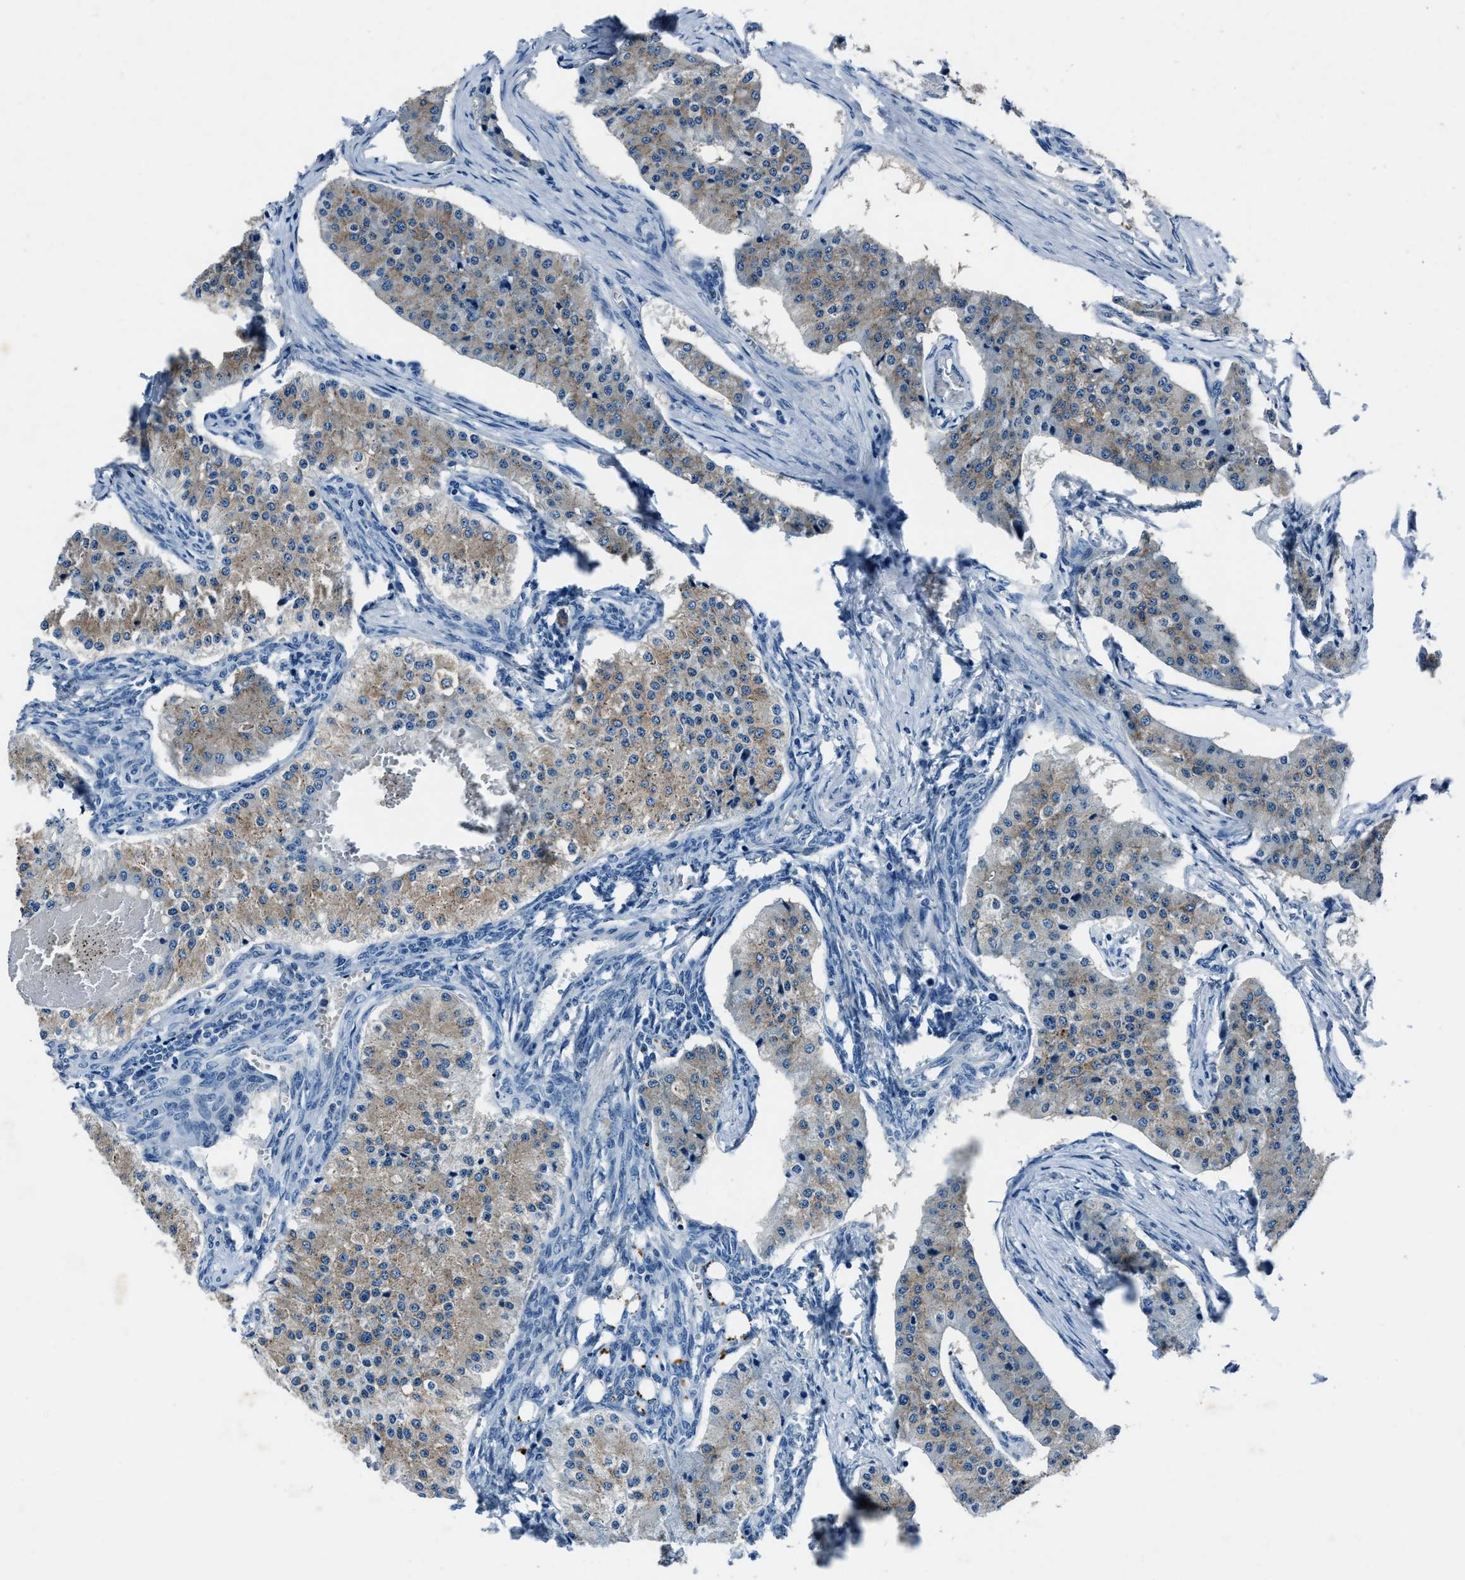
{"staining": {"intensity": "moderate", "quantity": ">75%", "location": "cytoplasmic/membranous"}, "tissue": "carcinoid", "cell_type": "Tumor cells", "image_type": "cancer", "snomed": [{"axis": "morphology", "description": "Carcinoid, malignant, NOS"}, {"axis": "topography", "description": "Colon"}], "caption": "Carcinoid tissue exhibits moderate cytoplasmic/membranous expression in about >75% of tumor cells Immunohistochemistry stains the protein of interest in brown and the nuclei are stained blue.", "gene": "NACAD", "patient": {"sex": "female", "age": 52}}